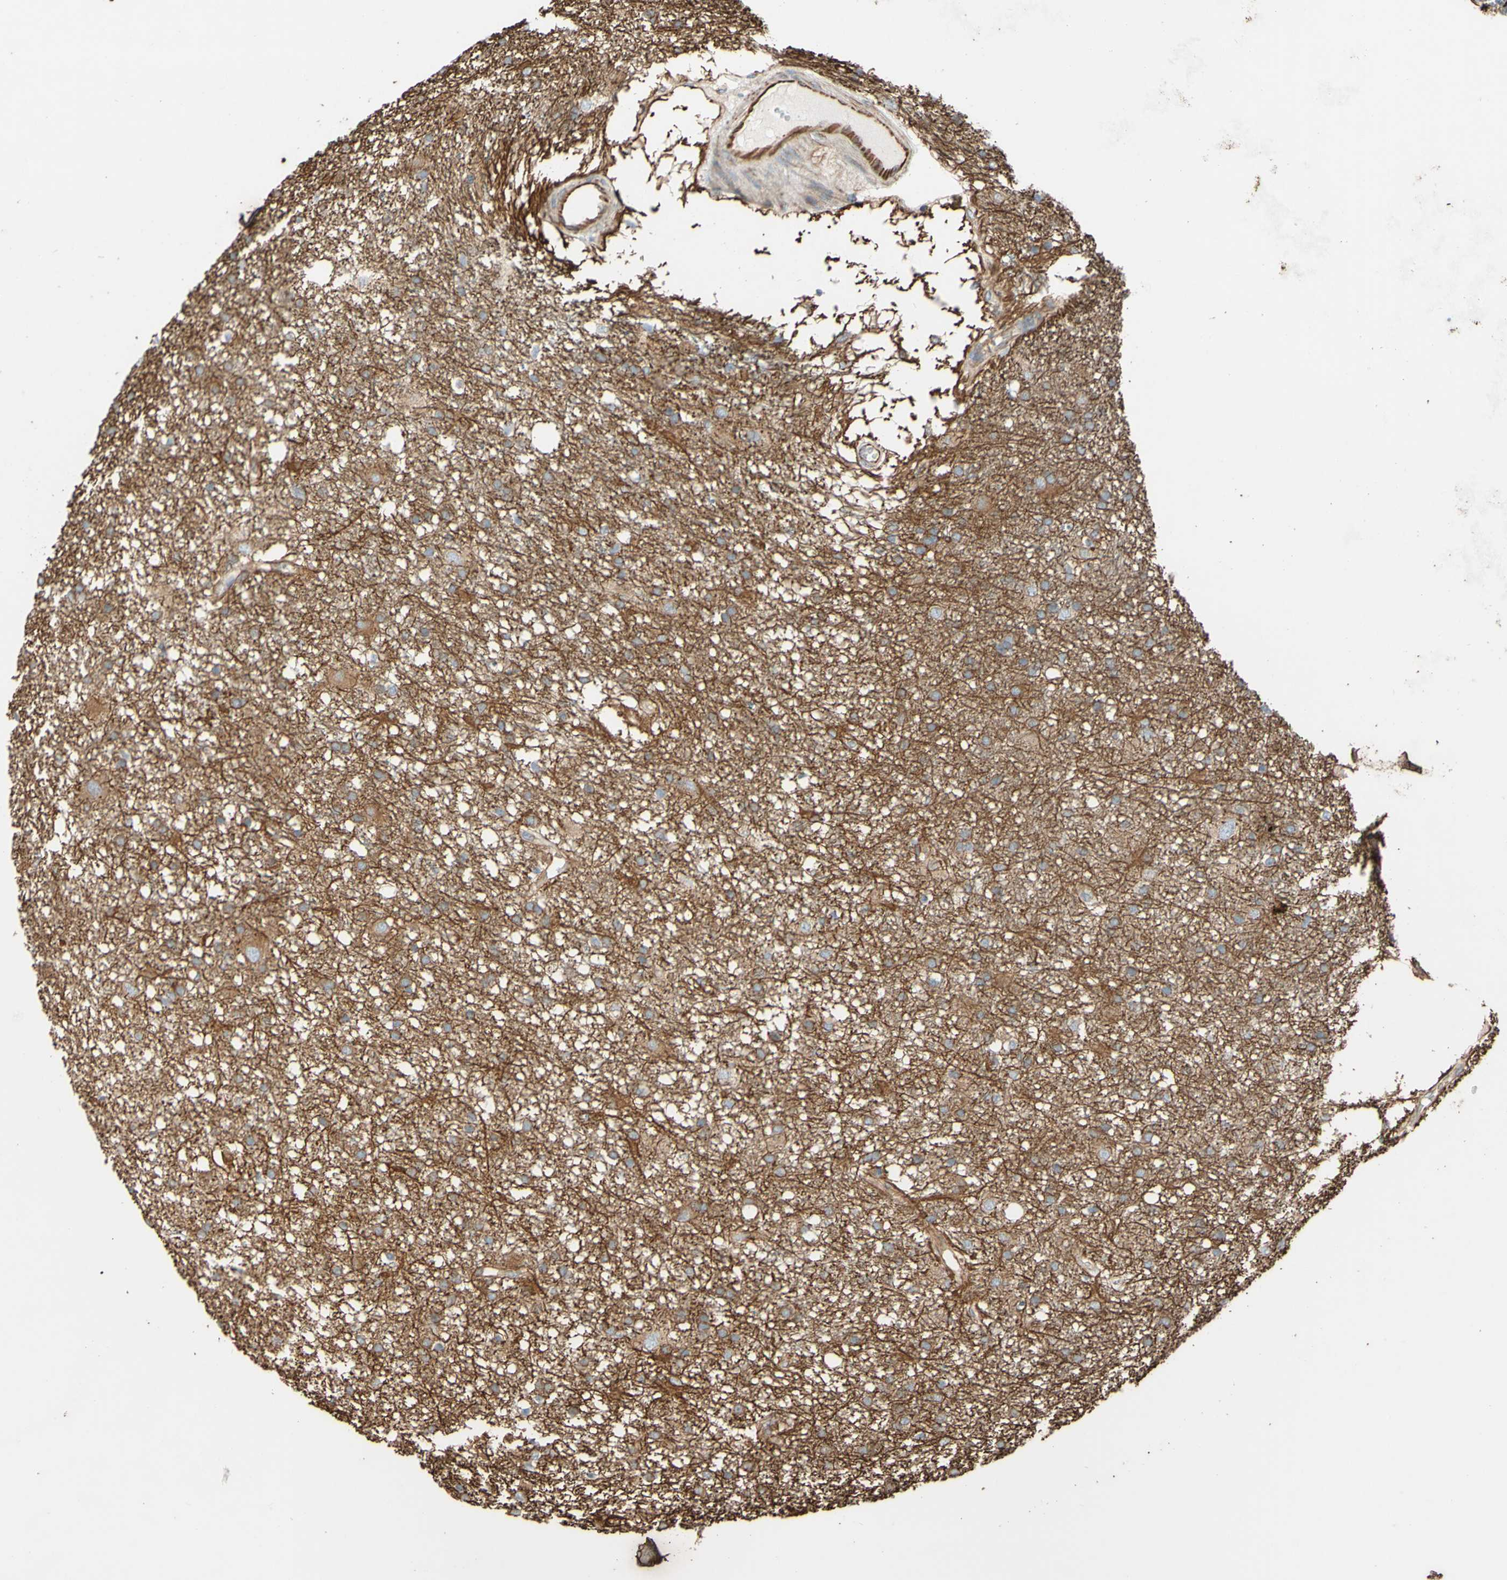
{"staining": {"intensity": "weak", "quantity": ">75%", "location": "cytoplasmic/membranous"}, "tissue": "glioma", "cell_type": "Tumor cells", "image_type": "cancer", "snomed": [{"axis": "morphology", "description": "Glioma, malignant, High grade"}, {"axis": "topography", "description": "Brain"}], "caption": "A photomicrograph of human glioma stained for a protein demonstrates weak cytoplasmic/membranous brown staining in tumor cells.", "gene": "C1orf43", "patient": {"sex": "female", "age": 59}}